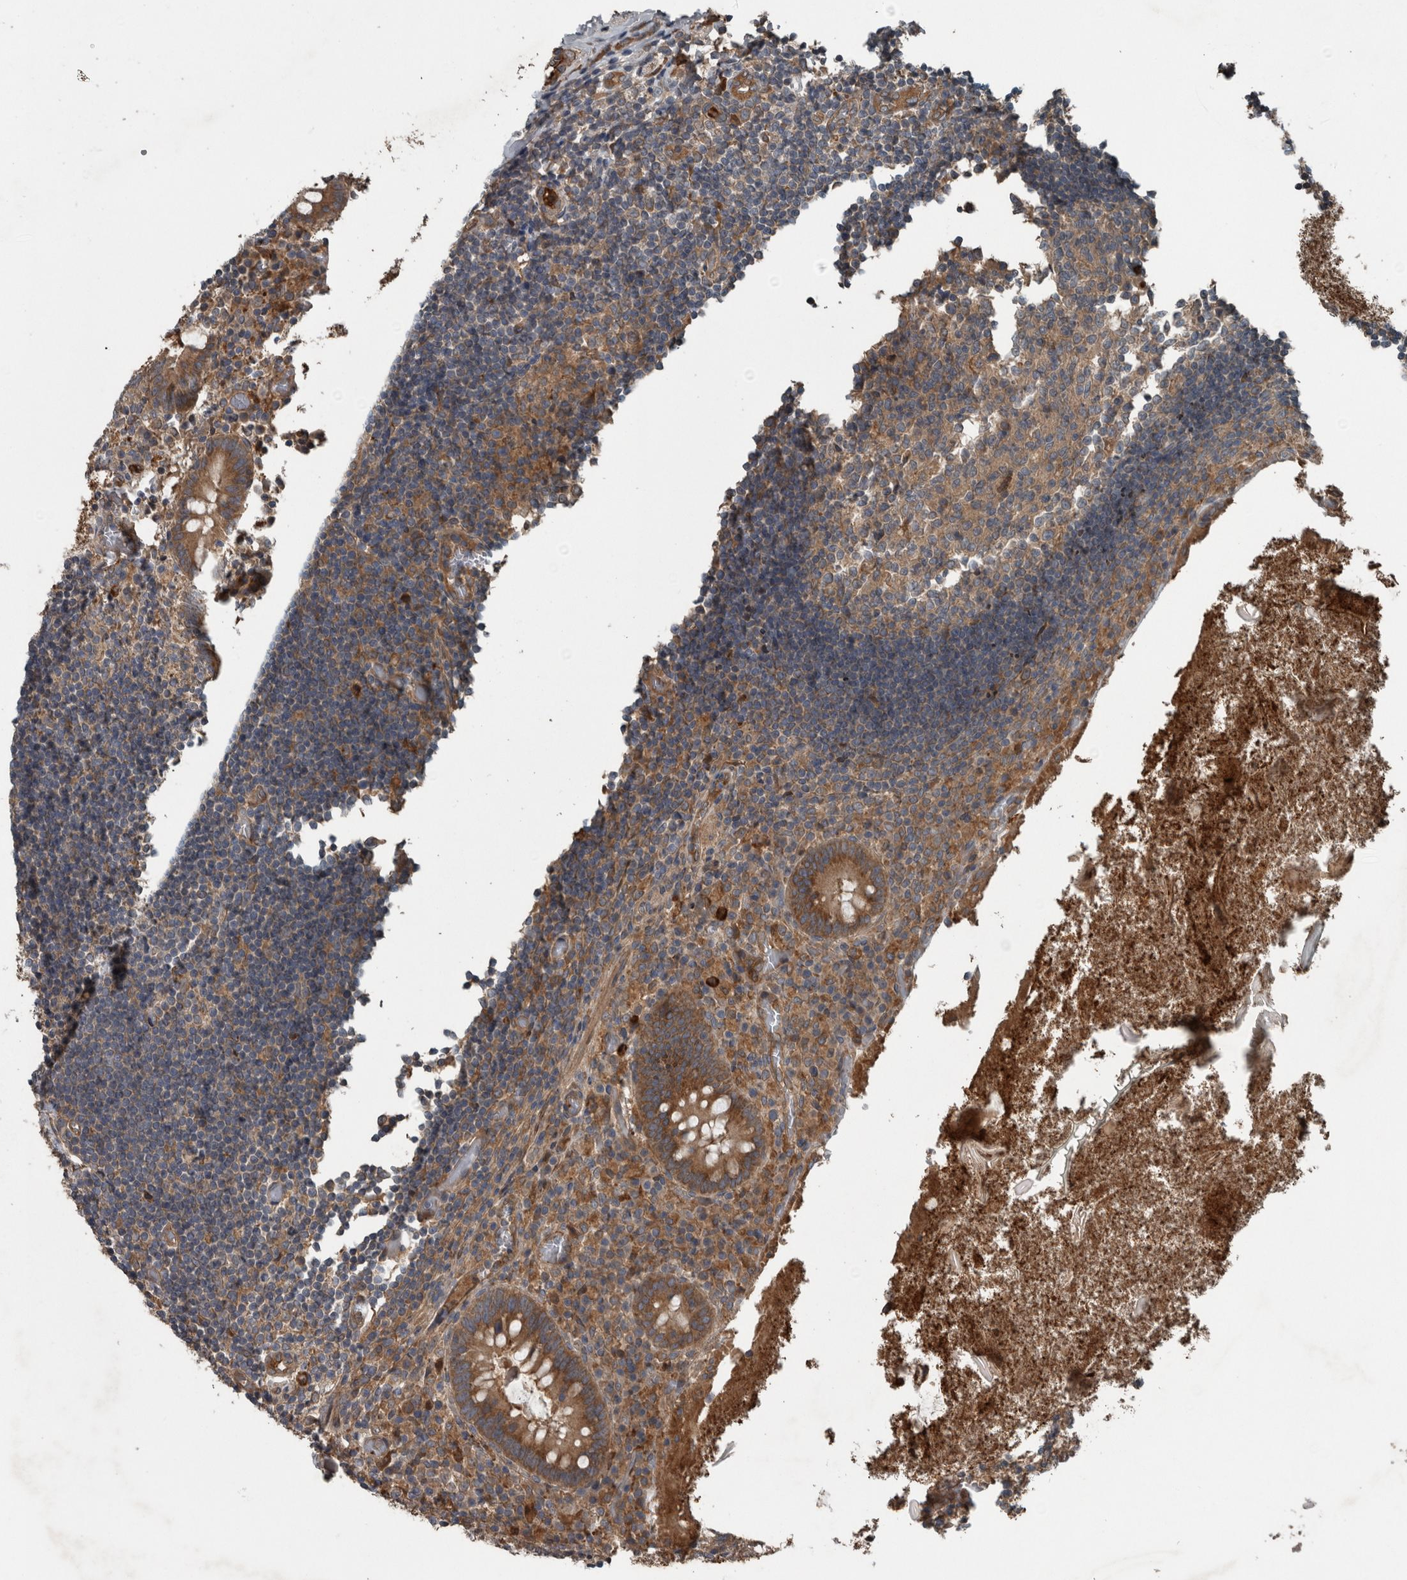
{"staining": {"intensity": "moderate", "quantity": ">75%", "location": "cytoplasmic/membranous"}, "tissue": "appendix", "cell_type": "Glandular cells", "image_type": "normal", "snomed": [{"axis": "morphology", "description": "Normal tissue, NOS"}, {"axis": "topography", "description": "Appendix"}], "caption": "Normal appendix displays moderate cytoplasmic/membranous positivity in about >75% of glandular cells, visualized by immunohistochemistry. The staining is performed using DAB (3,3'-diaminobenzidine) brown chromogen to label protein expression. The nuclei are counter-stained blue using hematoxylin.", "gene": "EXOC8", "patient": {"sex": "female", "age": 17}}